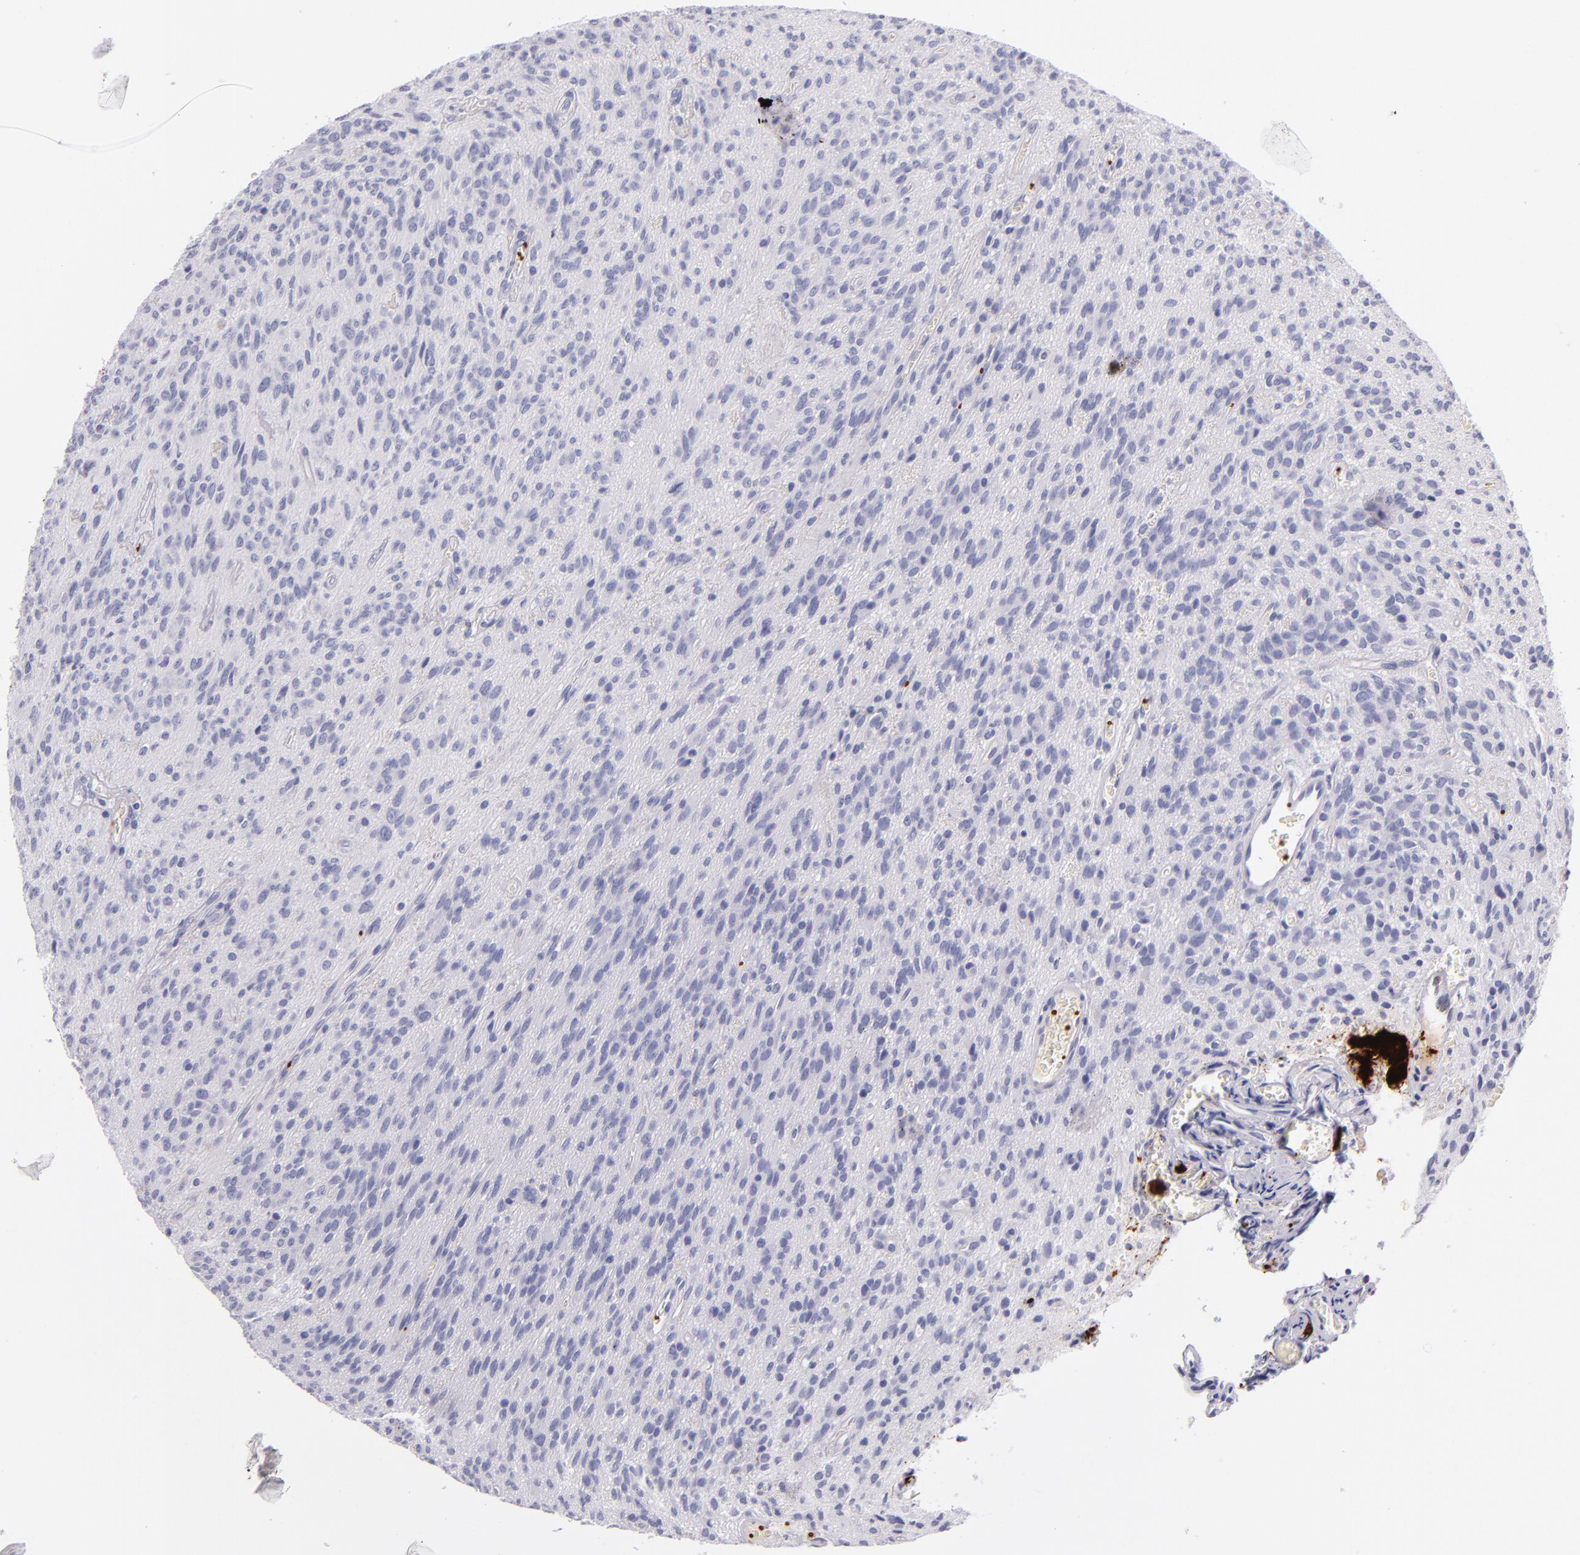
{"staining": {"intensity": "negative", "quantity": "none", "location": "none"}, "tissue": "glioma", "cell_type": "Tumor cells", "image_type": "cancer", "snomed": [{"axis": "morphology", "description": "Glioma, malignant, Low grade"}, {"axis": "topography", "description": "Brain"}], "caption": "The immunohistochemistry (IHC) micrograph has no significant expression in tumor cells of malignant low-grade glioma tissue.", "gene": "GP1BA", "patient": {"sex": "female", "age": 15}}